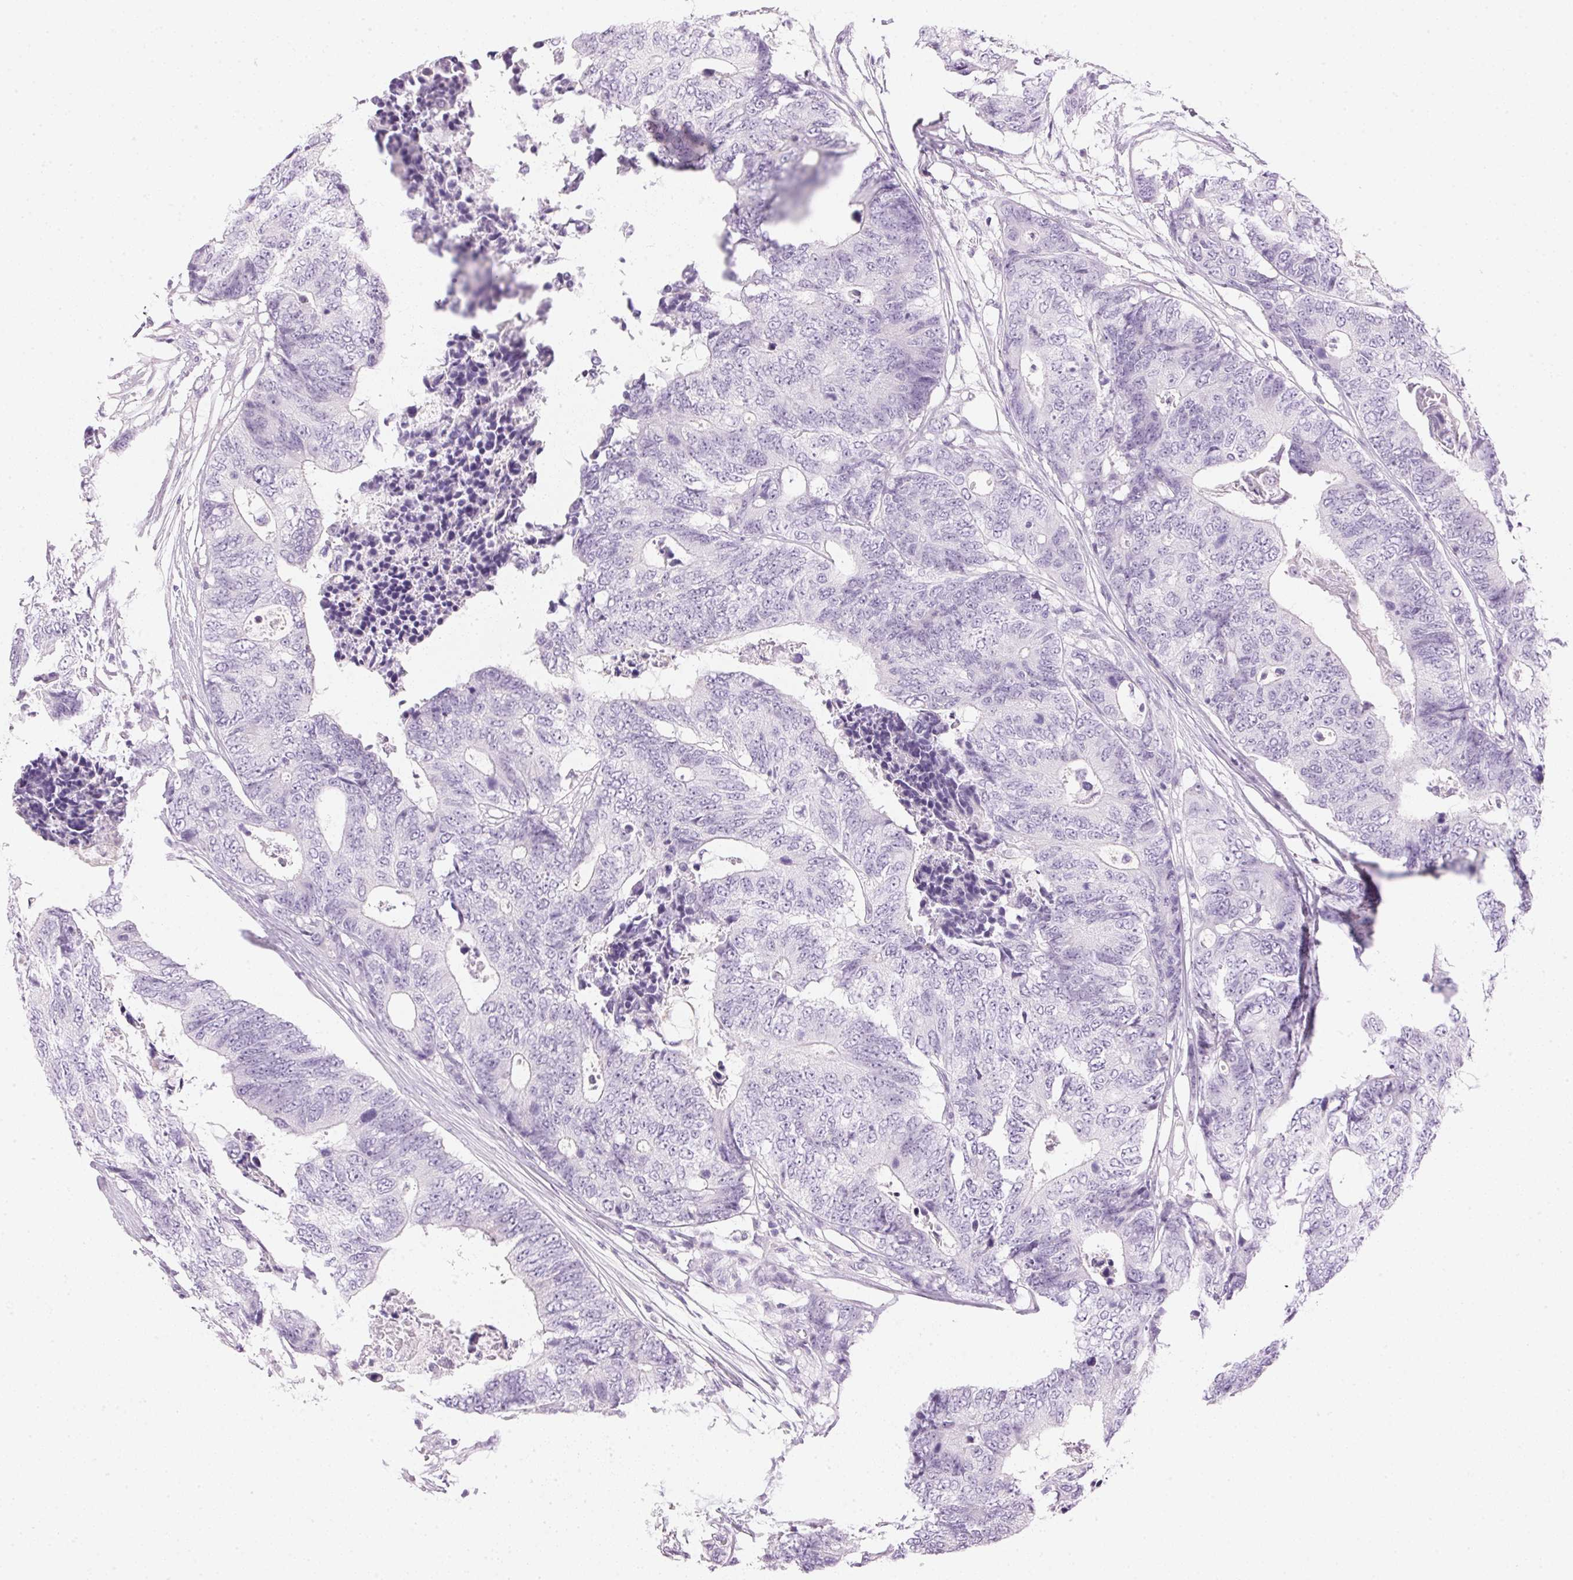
{"staining": {"intensity": "negative", "quantity": "none", "location": "none"}, "tissue": "colorectal cancer", "cell_type": "Tumor cells", "image_type": "cancer", "snomed": [{"axis": "morphology", "description": "Adenocarcinoma, NOS"}, {"axis": "topography", "description": "Colon"}], "caption": "Tumor cells show no significant expression in adenocarcinoma (colorectal).", "gene": "IGFBP1", "patient": {"sex": "female", "age": 48}}